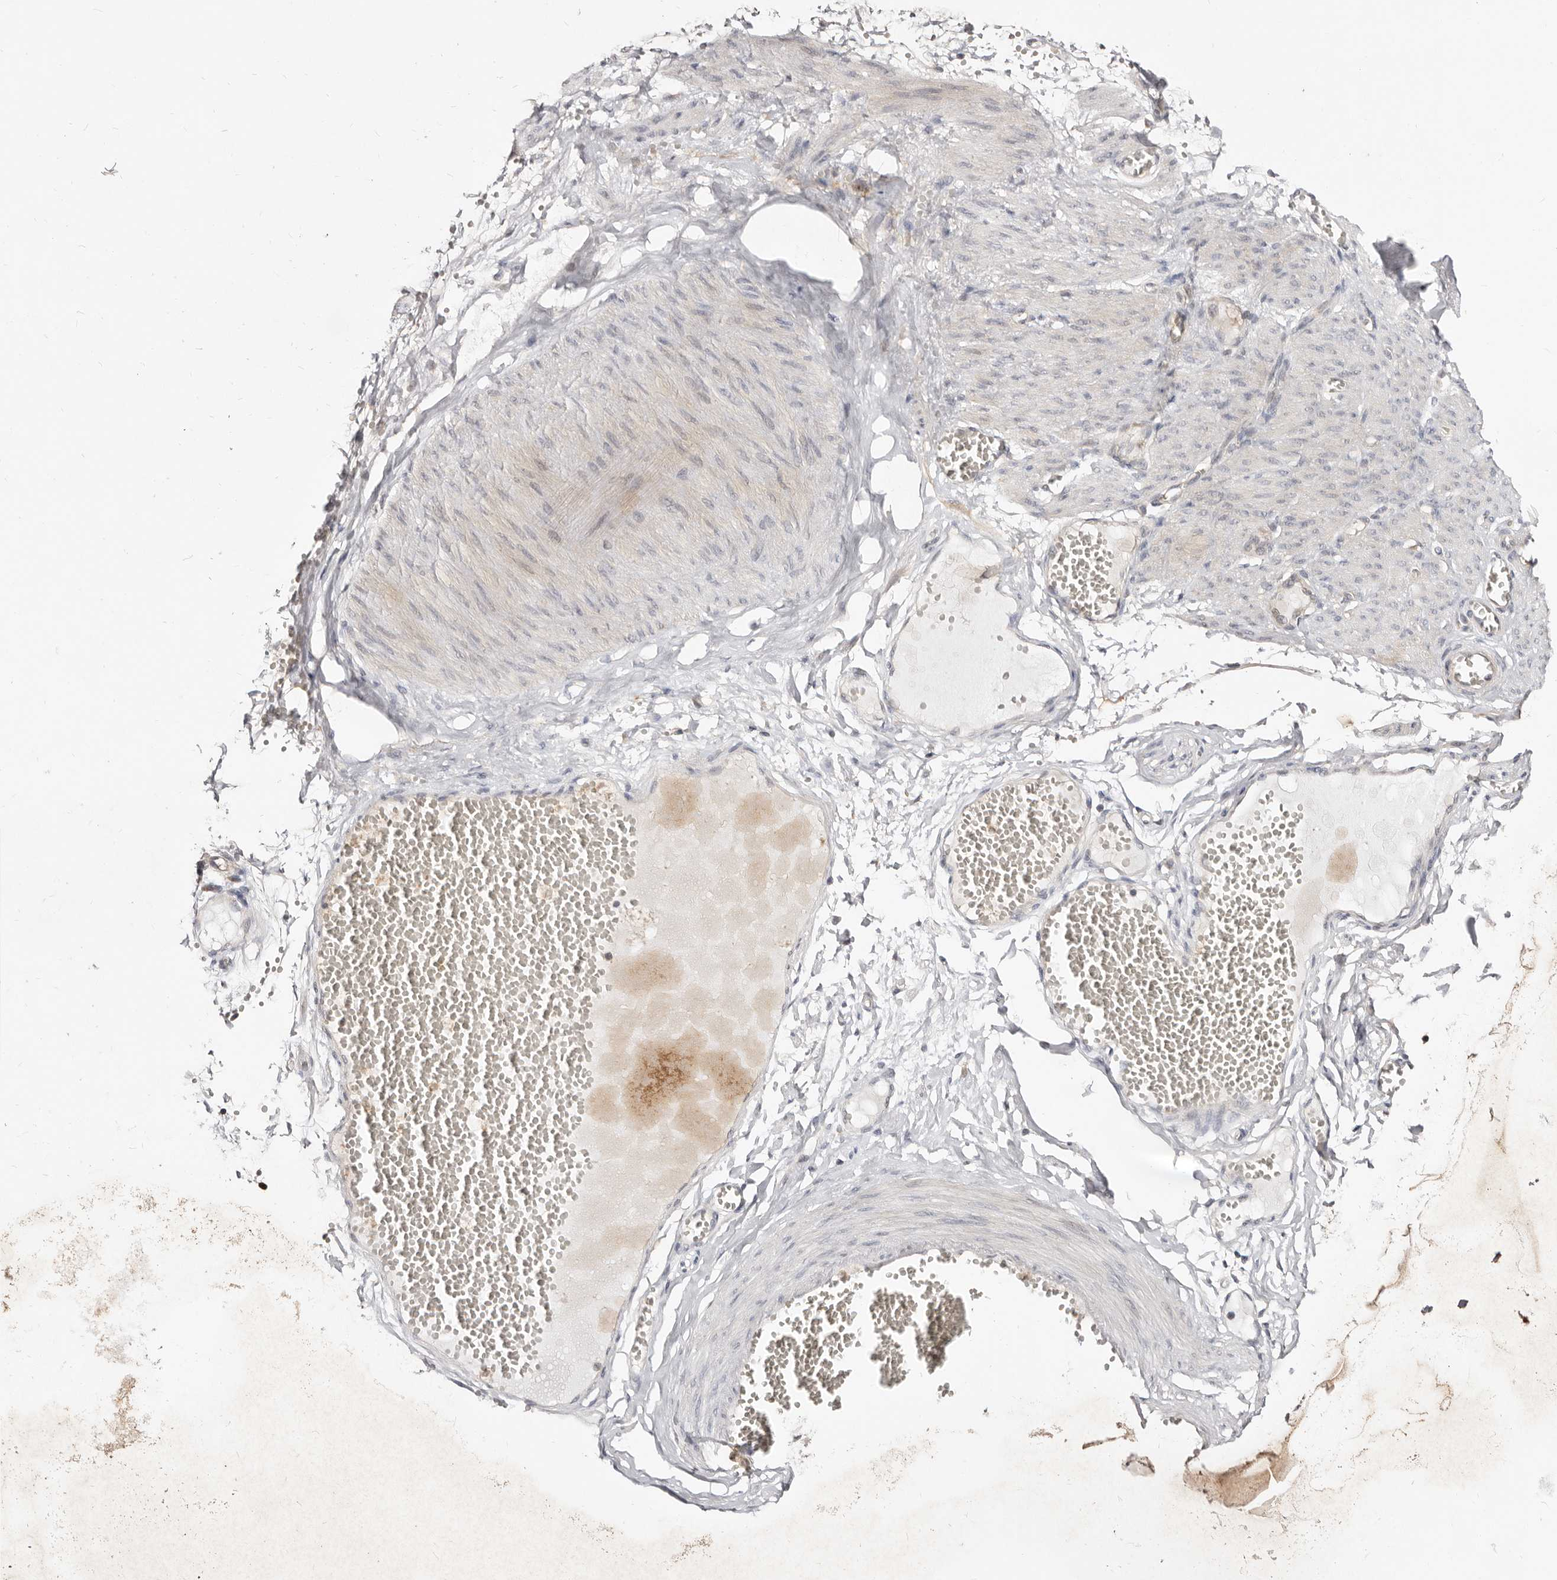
{"staining": {"intensity": "negative", "quantity": "none", "location": "none"}, "tissue": "adipose tissue", "cell_type": "Adipocytes", "image_type": "normal", "snomed": [{"axis": "morphology", "description": "Normal tissue, NOS"}, {"axis": "topography", "description": "Smooth muscle"}, {"axis": "topography", "description": "Peripheral nerve tissue"}], "caption": "IHC of benign human adipose tissue demonstrates no staining in adipocytes.", "gene": "TC2N", "patient": {"sex": "female", "age": 39}}